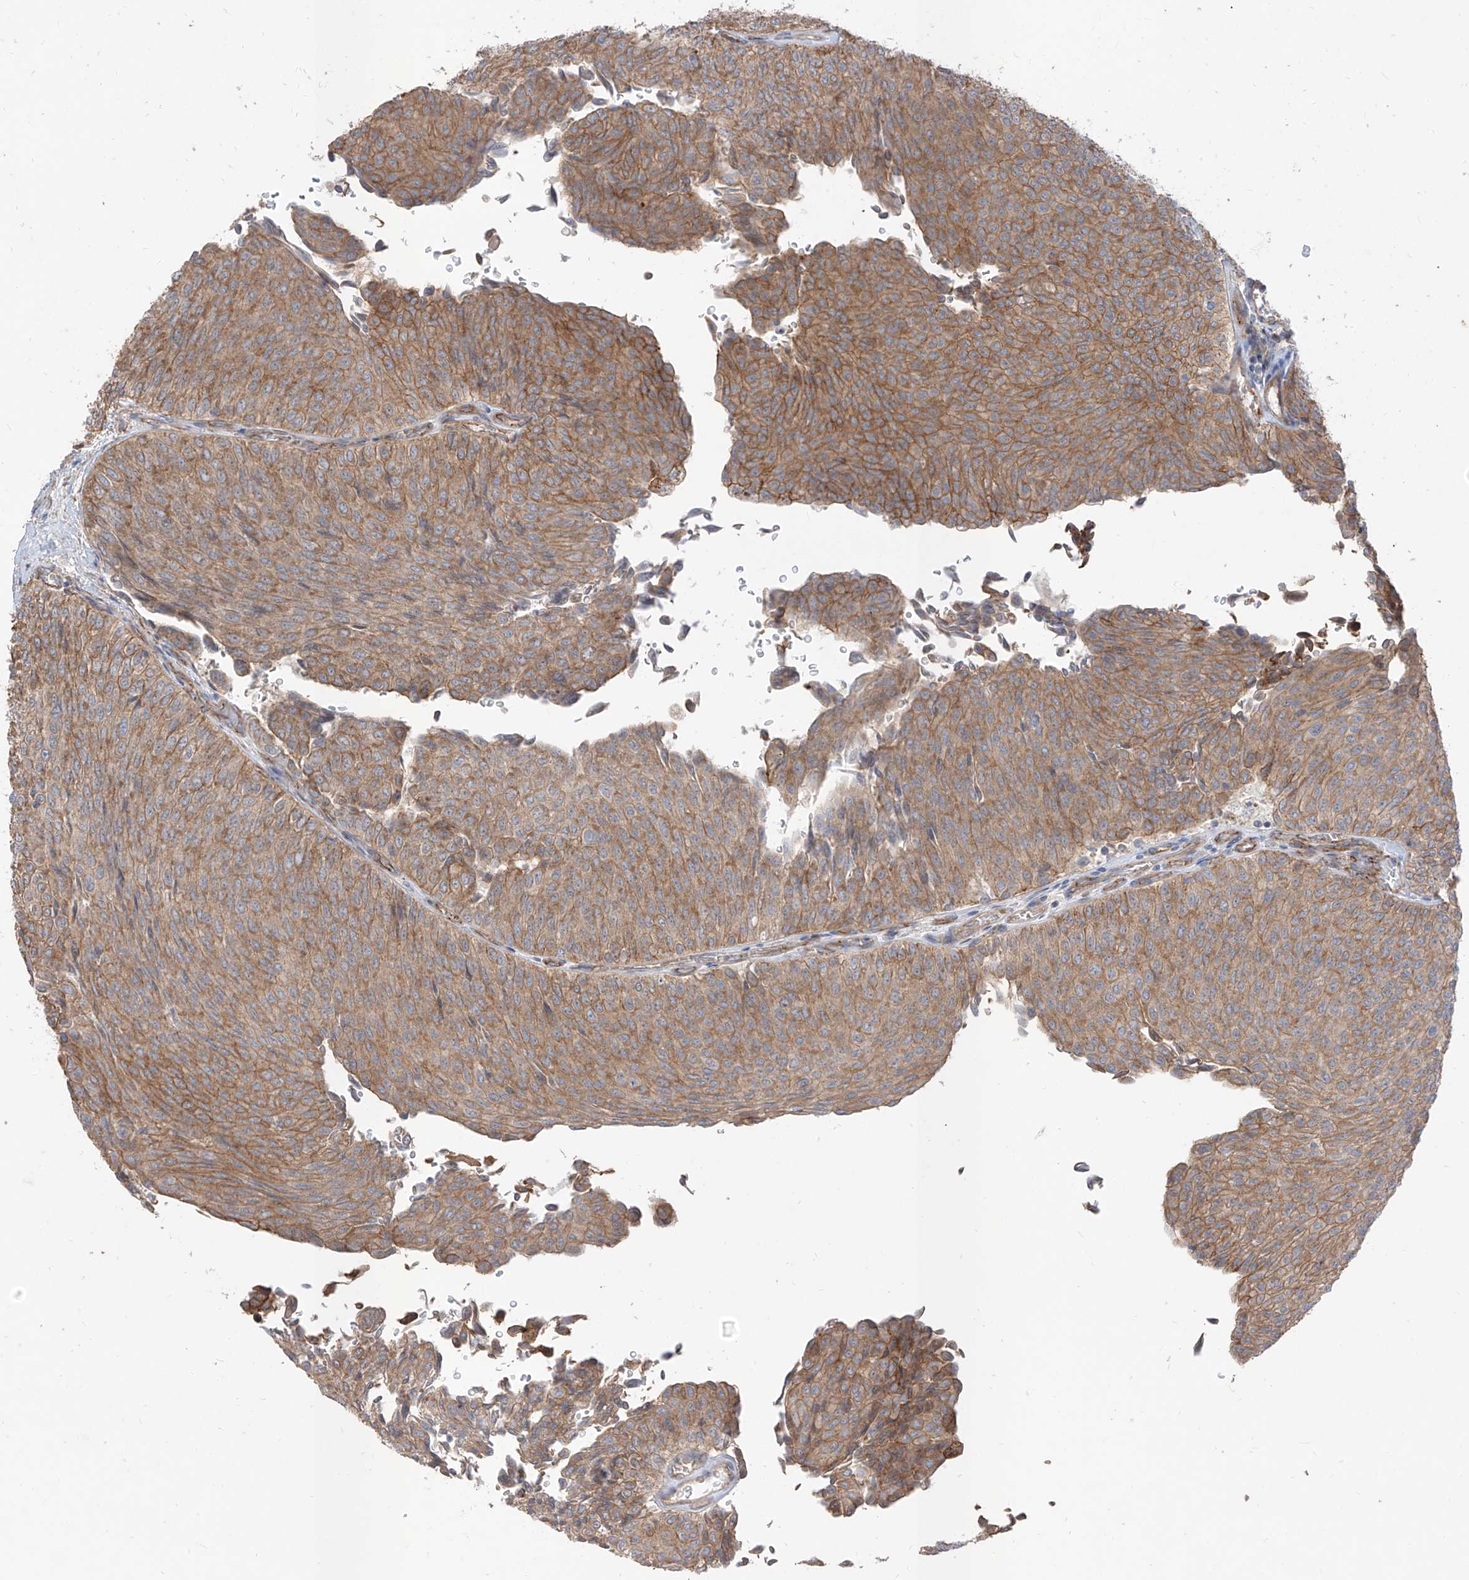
{"staining": {"intensity": "moderate", "quantity": ">75%", "location": "cytoplasmic/membranous"}, "tissue": "urothelial cancer", "cell_type": "Tumor cells", "image_type": "cancer", "snomed": [{"axis": "morphology", "description": "Urothelial carcinoma, Low grade"}, {"axis": "topography", "description": "Urinary bladder"}], "caption": "Approximately >75% of tumor cells in urothelial cancer show moderate cytoplasmic/membranous protein staining as visualized by brown immunohistochemical staining.", "gene": "EPHX4", "patient": {"sex": "male", "age": 78}}